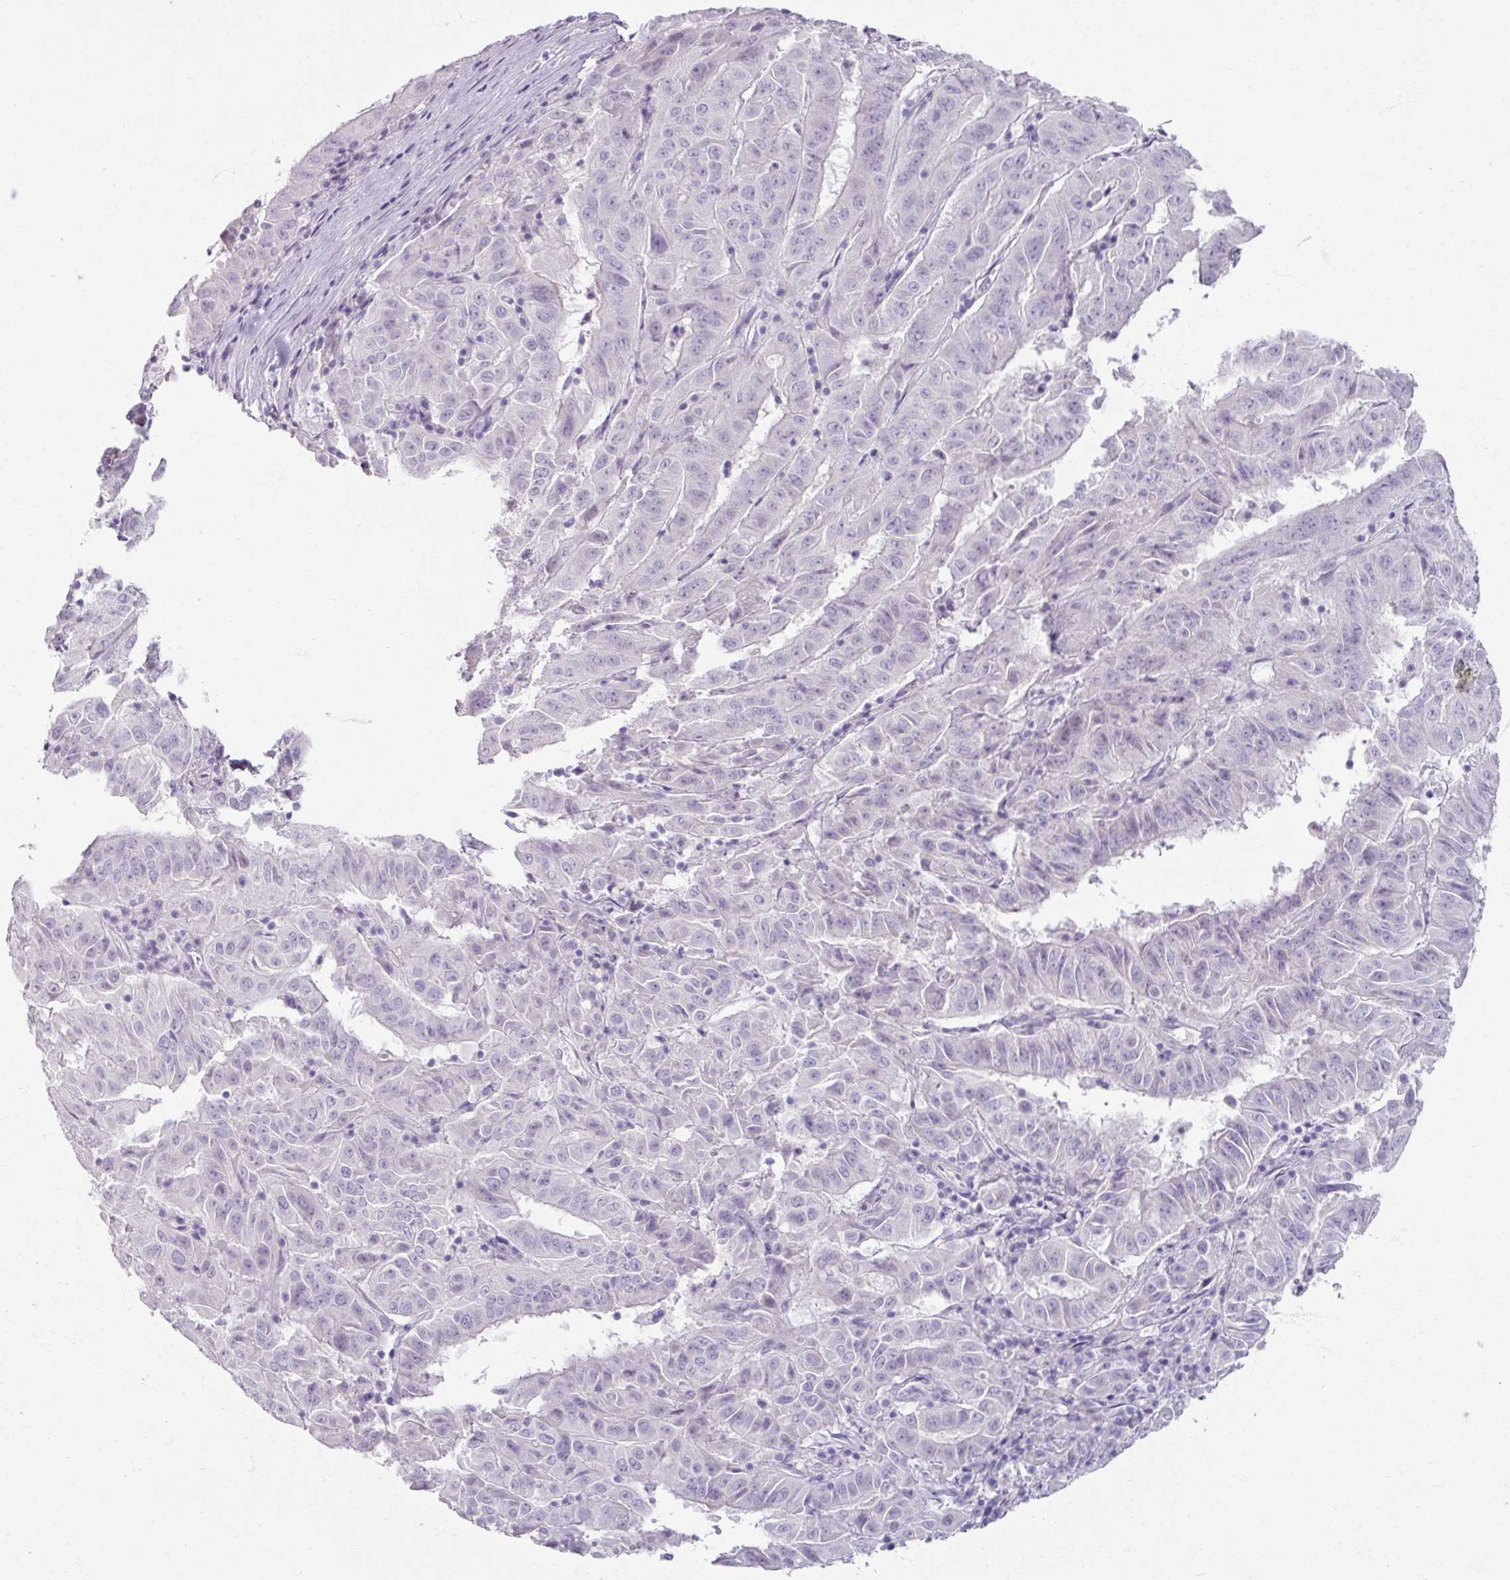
{"staining": {"intensity": "negative", "quantity": "none", "location": "none"}, "tissue": "pancreatic cancer", "cell_type": "Tumor cells", "image_type": "cancer", "snomed": [{"axis": "morphology", "description": "Adenocarcinoma, NOS"}, {"axis": "topography", "description": "Pancreas"}], "caption": "DAB (3,3'-diaminobenzidine) immunohistochemical staining of human adenocarcinoma (pancreatic) exhibits no significant expression in tumor cells.", "gene": "TG", "patient": {"sex": "male", "age": 63}}